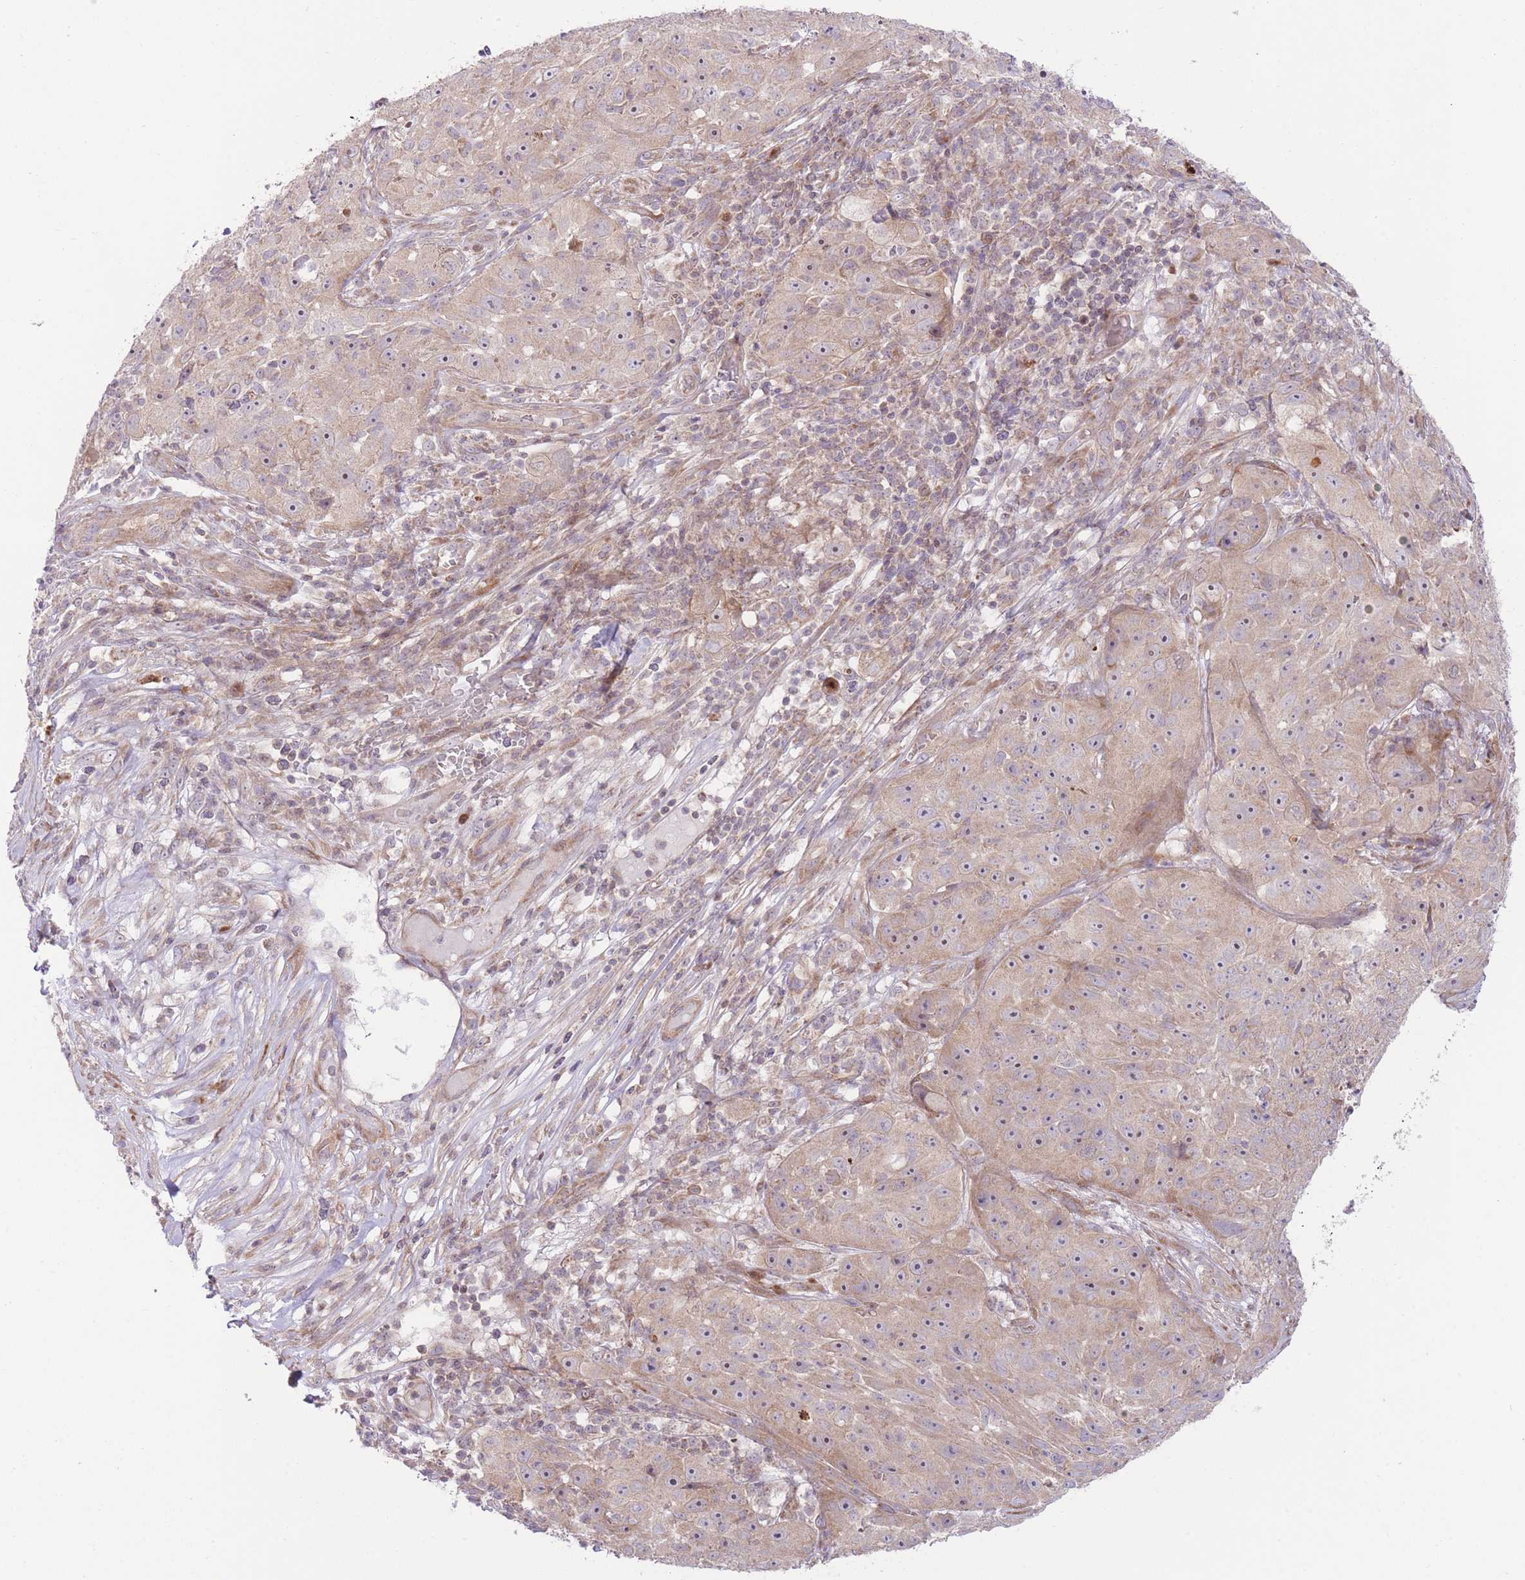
{"staining": {"intensity": "weak", "quantity": "25%-75%", "location": "cytoplasmic/membranous"}, "tissue": "skin cancer", "cell_type": "Tumor cells", "image_type": "cancer", "snomed": [{"axis": "morphology", "description": "Squamous cell carcinoma, NOS"}, {"axis": "topography", "description": "Skin"}], "caption": "The photomicrograph demonstrates a brown stain indicating the presence of a protein in the cytoplasmic/membranous of tumor cells in skin cancer (squamous cell carcinoma).", "gene": "BOLA2B", "patient": {"sex": "female", "age": 87}}